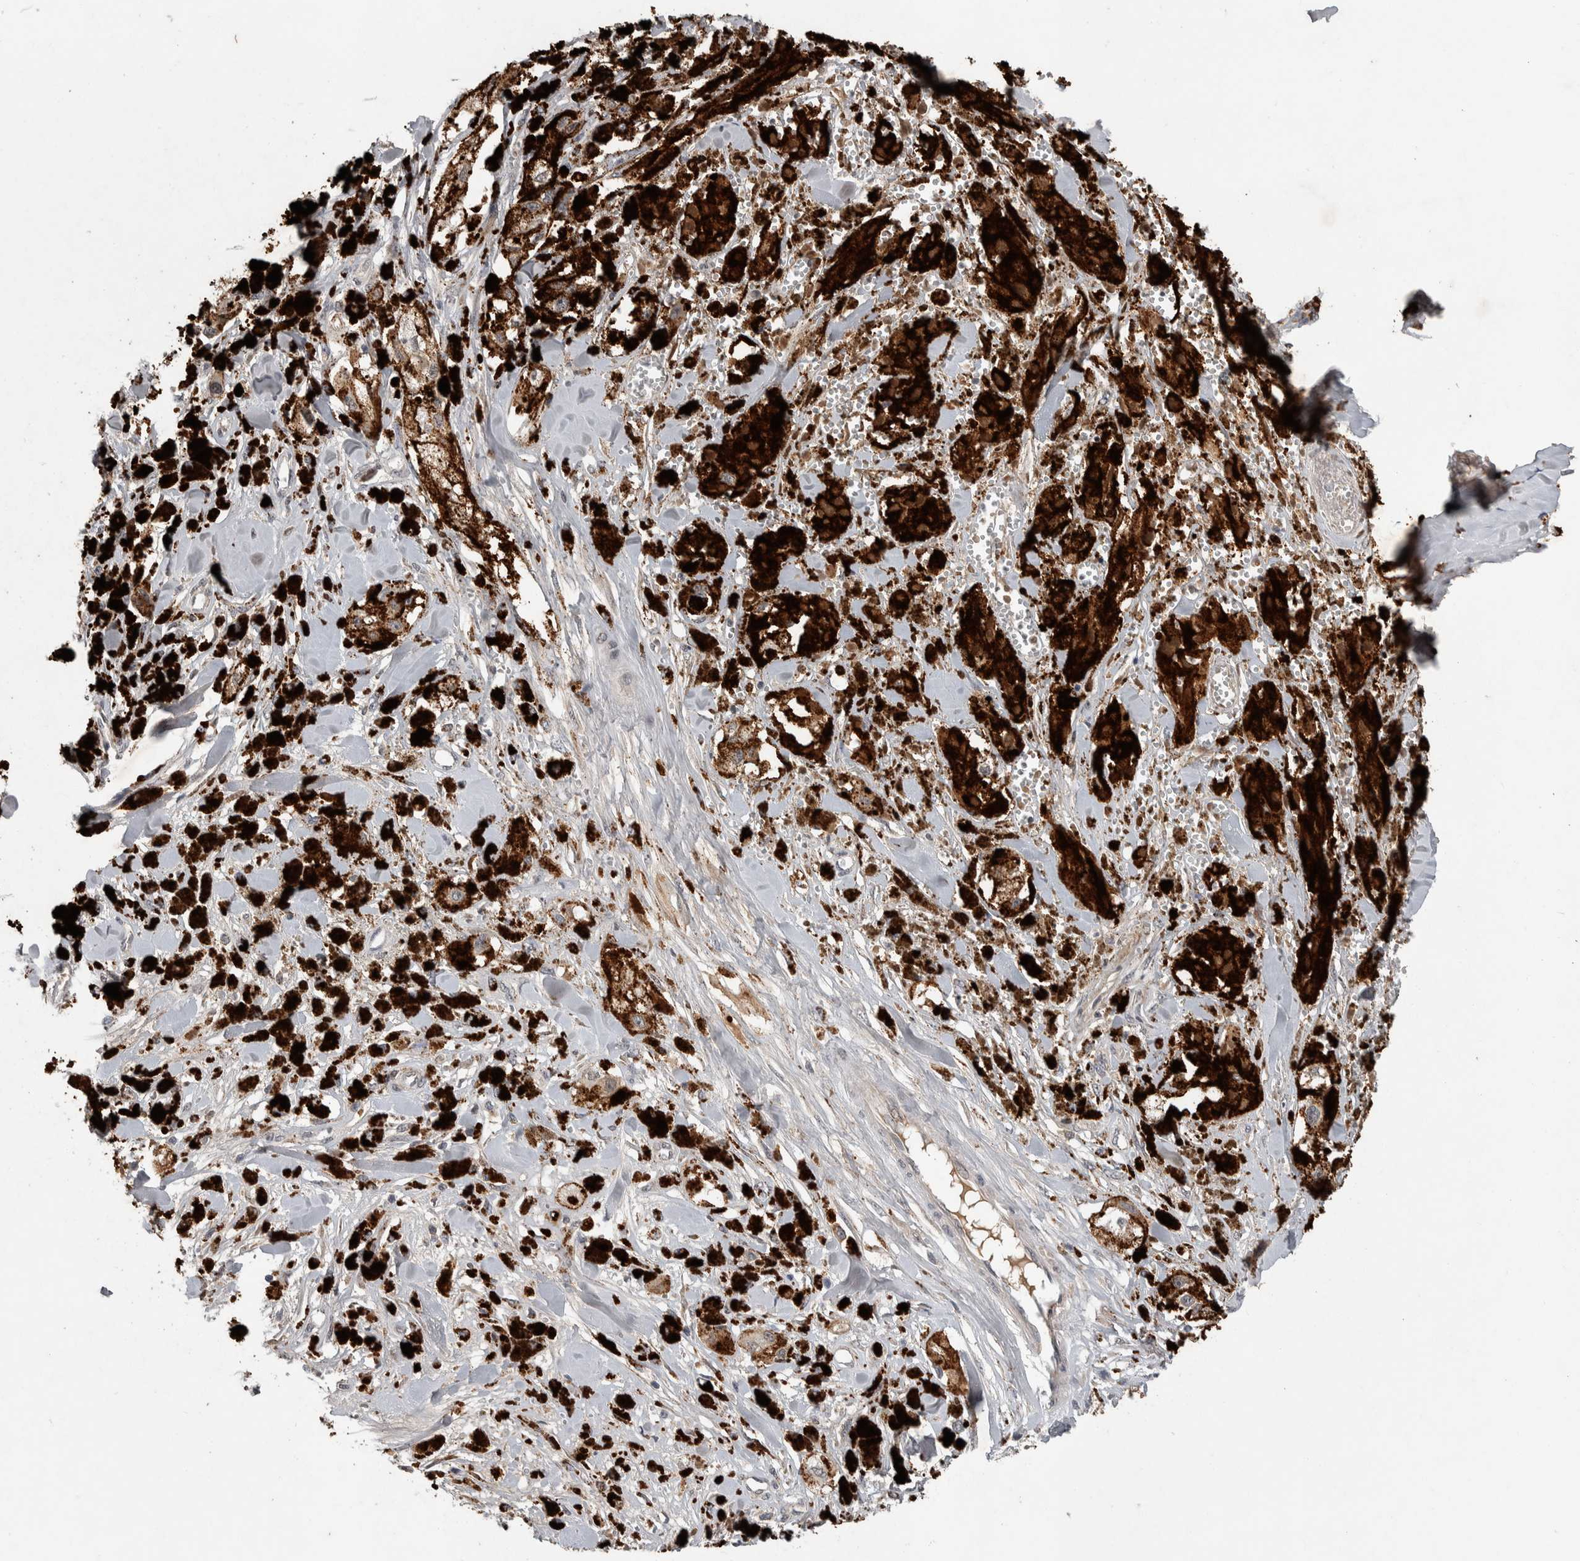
{"staining": {"intensity": "negative", "quantity": "none", "location": "none"}, "tissue": "melanoma", "cell_type": "Tumor cells", "image_type": "cancer", "snomed": [{"axis": "morphology", "description": "Malignant melanoma, NOS"}, {"axis": "topography", "description": "Skin"}], "caption": "Human melanoma stained for a protein using IHC shows no positivity in tumor cells.", "gene": "CHRM3", "patient": {"sex": "male", "age": 88}}